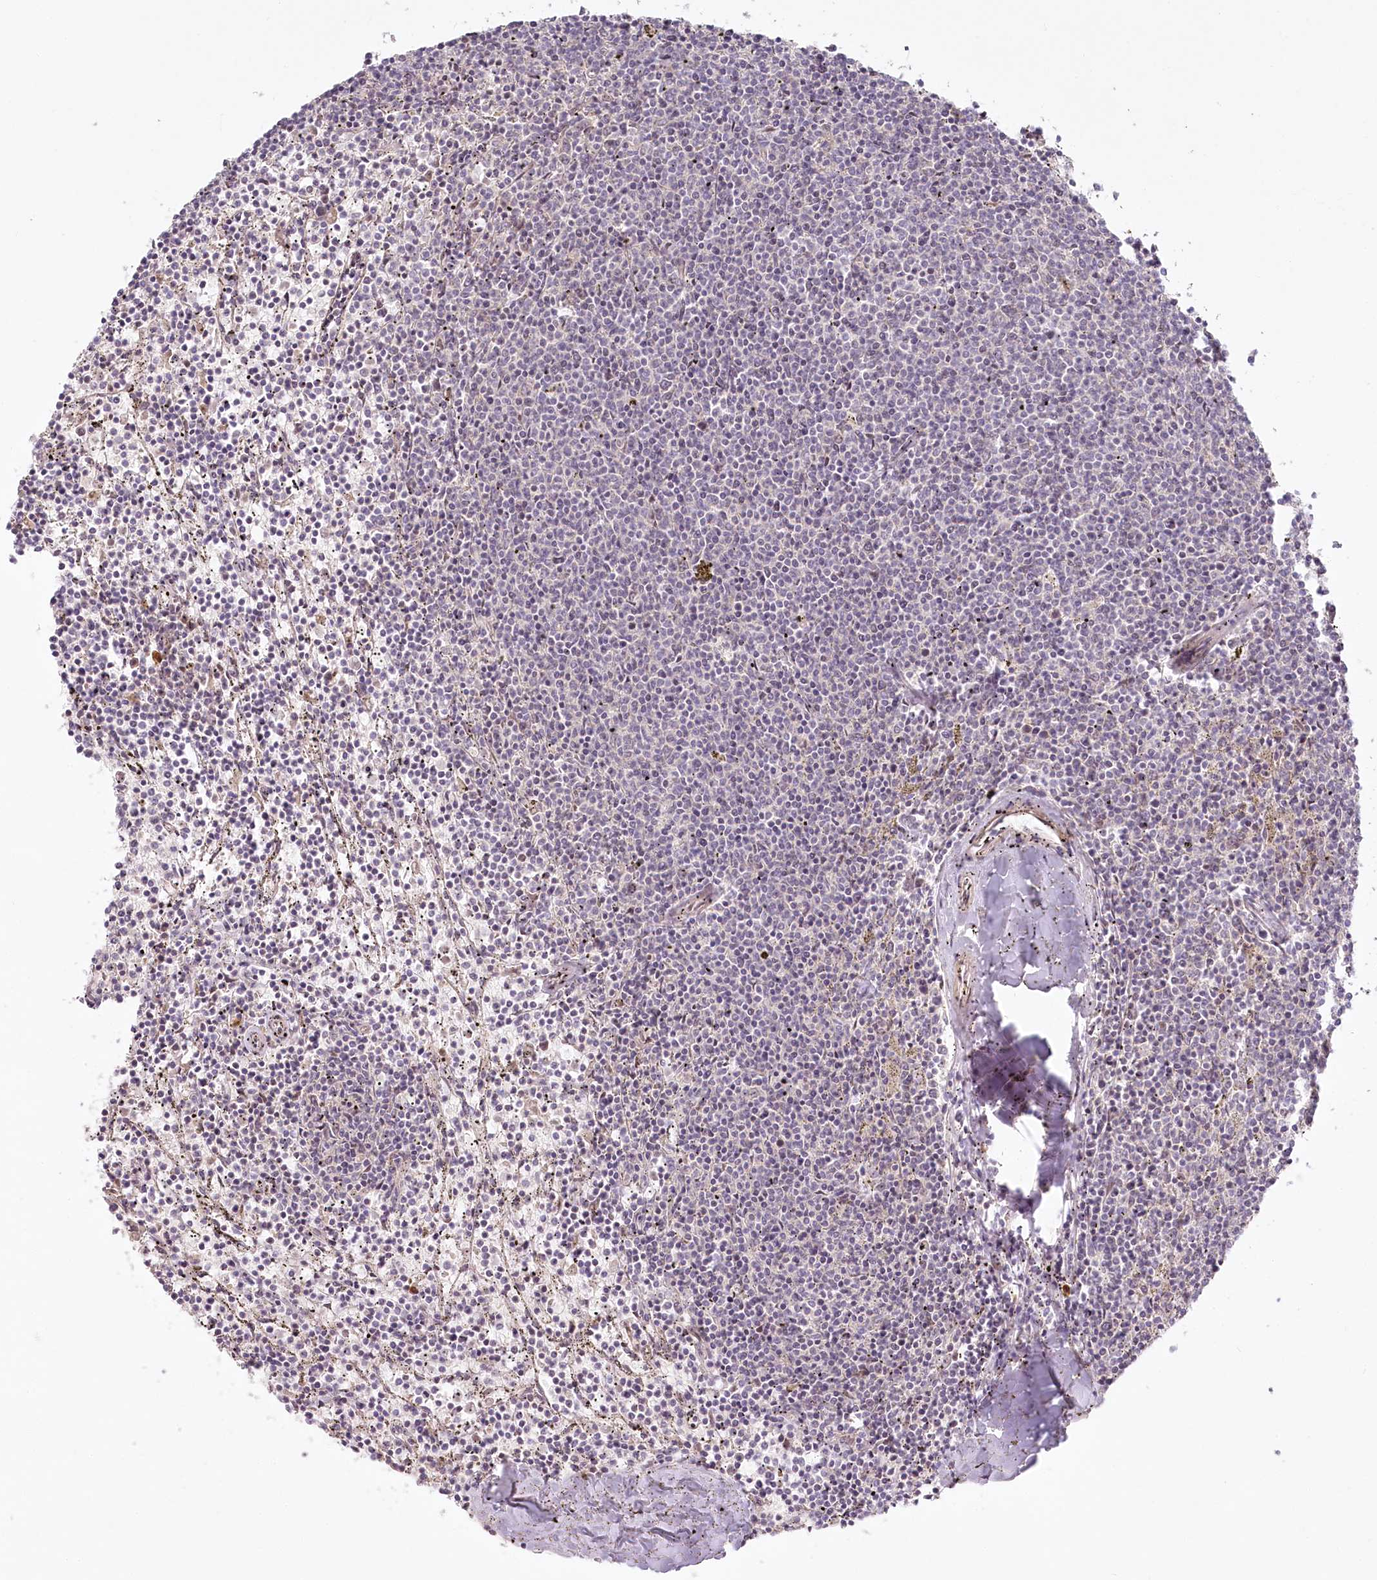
{"staining": {"intensity": "negative", "quantity": "none", "location": "none"}, "tissue": "lymphoma", "cell_type": "Tumor cells", "image_type": "cancer", "snomed": [{"axis": "morphology", "description": "Malignant lymphoma, non-Hodgkin's type, Low grade"}, {"axis": "topography", "description": "Spleen"}], "caption": "The micrograph demonstrates no significant staining in tumor cells of lymphoma. (Brightfield microscopy of DAB (3,3'-diaminobenzidine) immunohistochemistry (IHC) at high magnification).", "gene": "EXOSC7", "patient": {"sex": "female", "age": 50}}